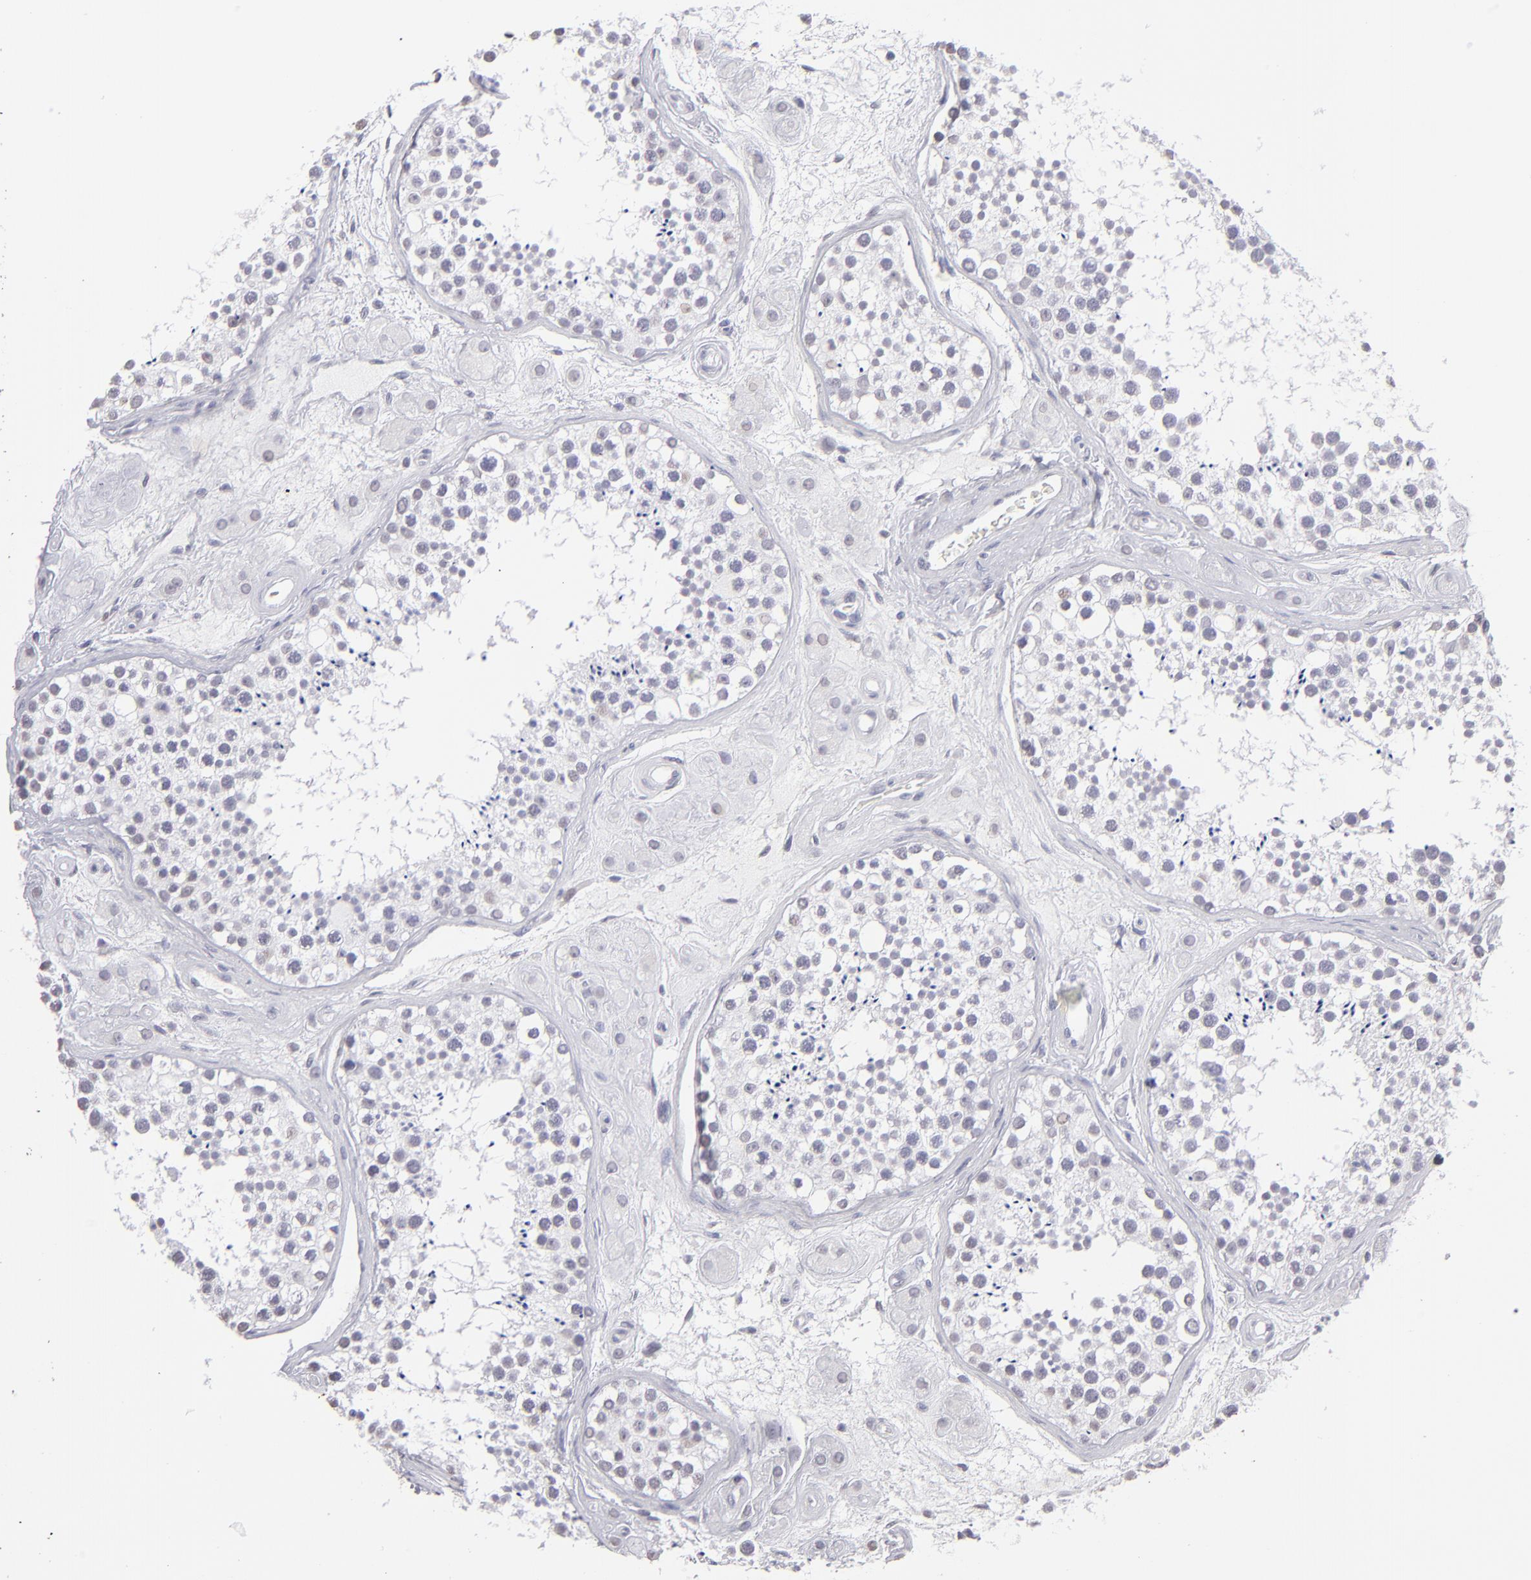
{"staining": {"intensity": "negative", "quantity": "none", "location": "none"}, "tissue": "testis", "cell_type": "Cells in seminiferous ducts", "image_type": "normal", "snomed": [{"axis": "morphology", "description": "Normal tissue, NOS"}, {"axis": "topography", "description": "Testis"}], "caption": "Immunohistochemistry image of benign testis stained for a protein (brown), which reveals no expression in cells in seminiferous ducts. Nuclei are stained in blue.", "gene": "ALDOB", "patient": {"sex": "male", "age": 38}}